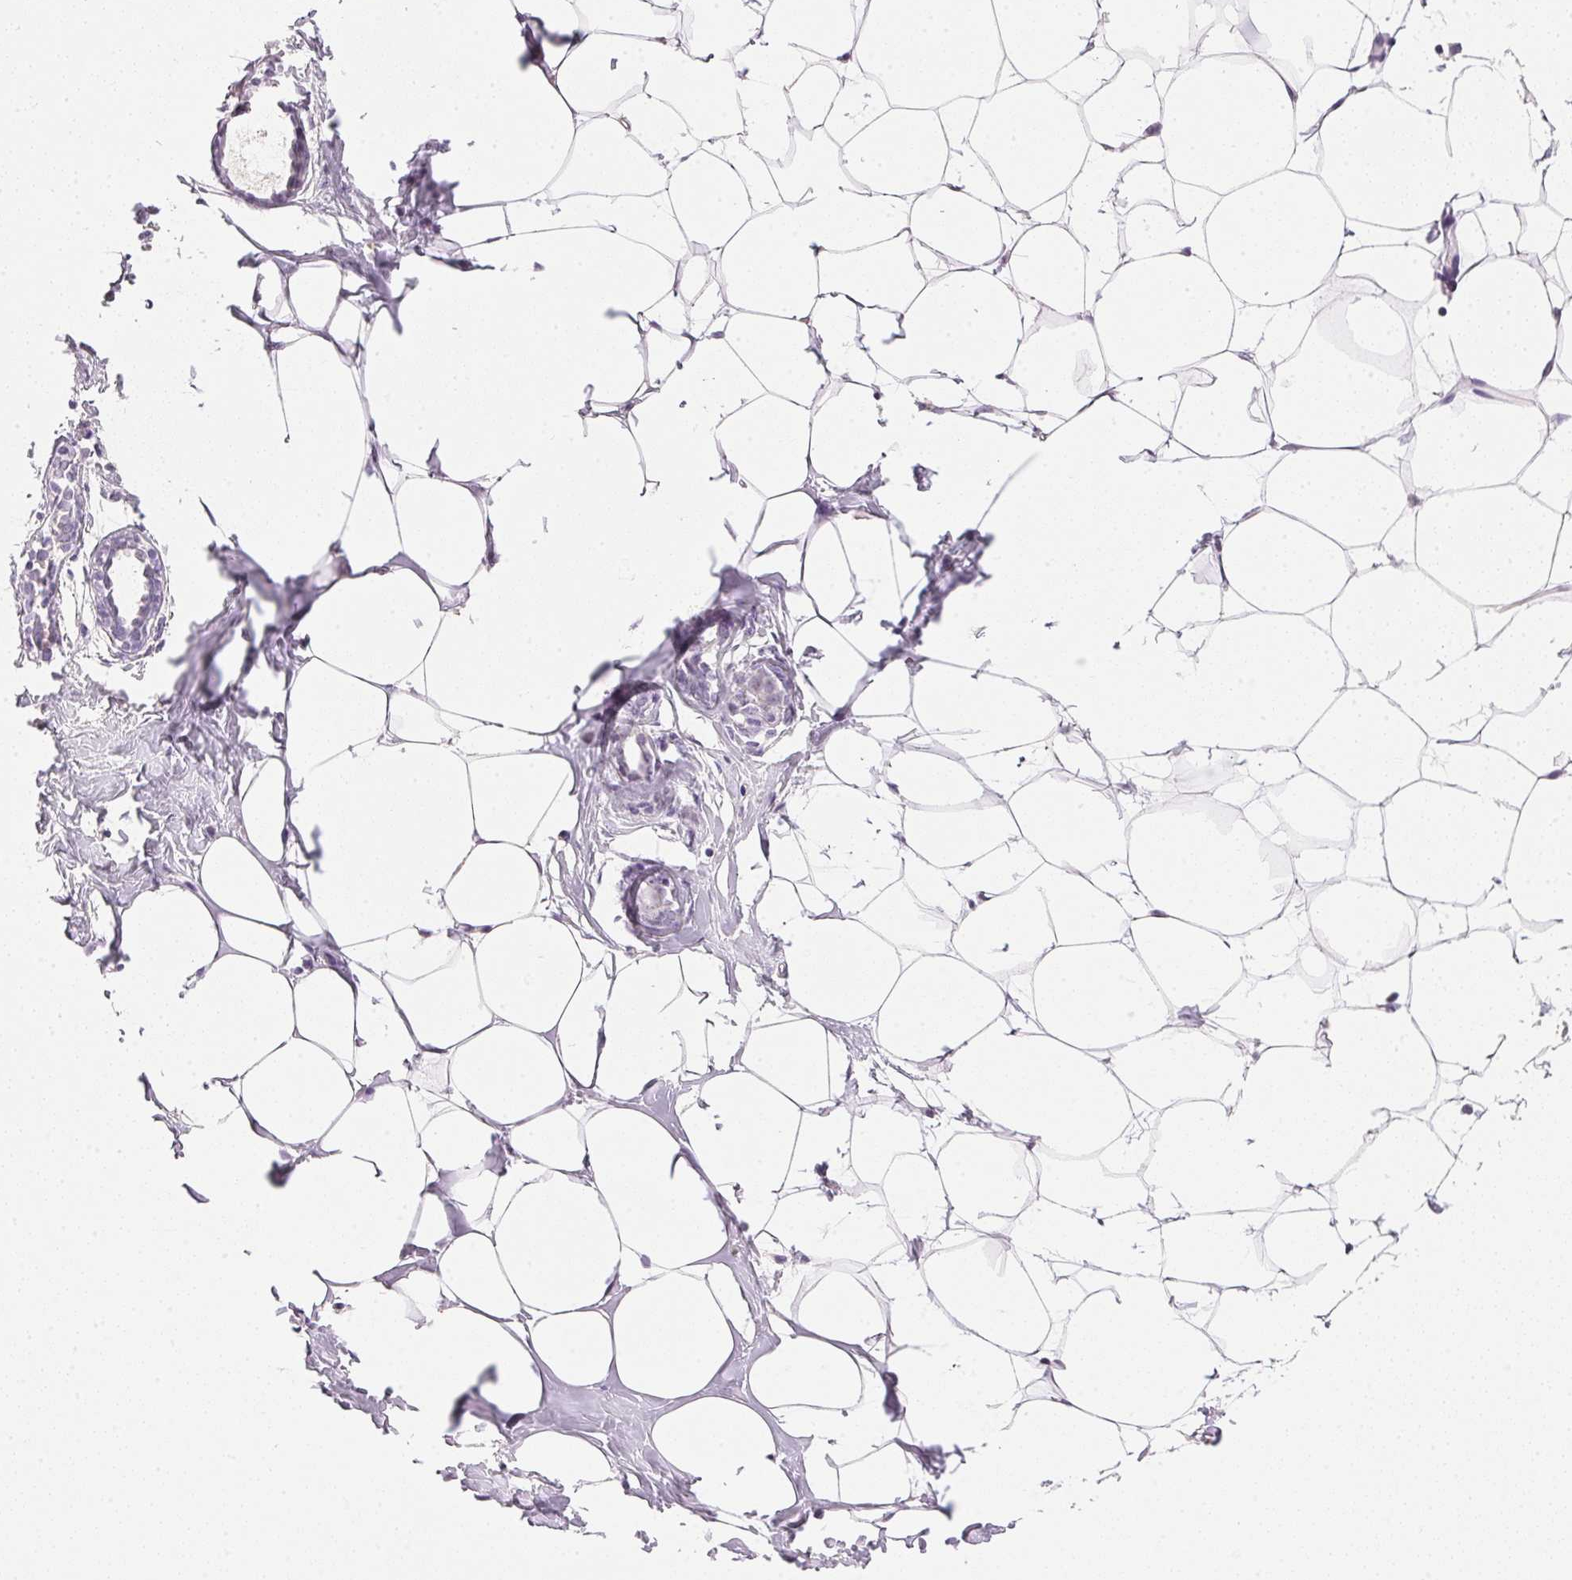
{"staining": {"intensity": "negative", "quantity": "none", "location": "none"}, "tissue": "breast", "cell_type": "Adipocytes", "image_type": "normal", "snomed": [{"axis": "morphology", "description": "Normal tissue, NOS"}, {"axis": "topography", "description": "Breast"}], "caption": "An image of human breast is negative for staining in adipocytes. (Immunohistochemistry, brightfield microscopy, high magnification).", "gene": "IGFBP1", "patient": {"sex": "female", "age": 27}}